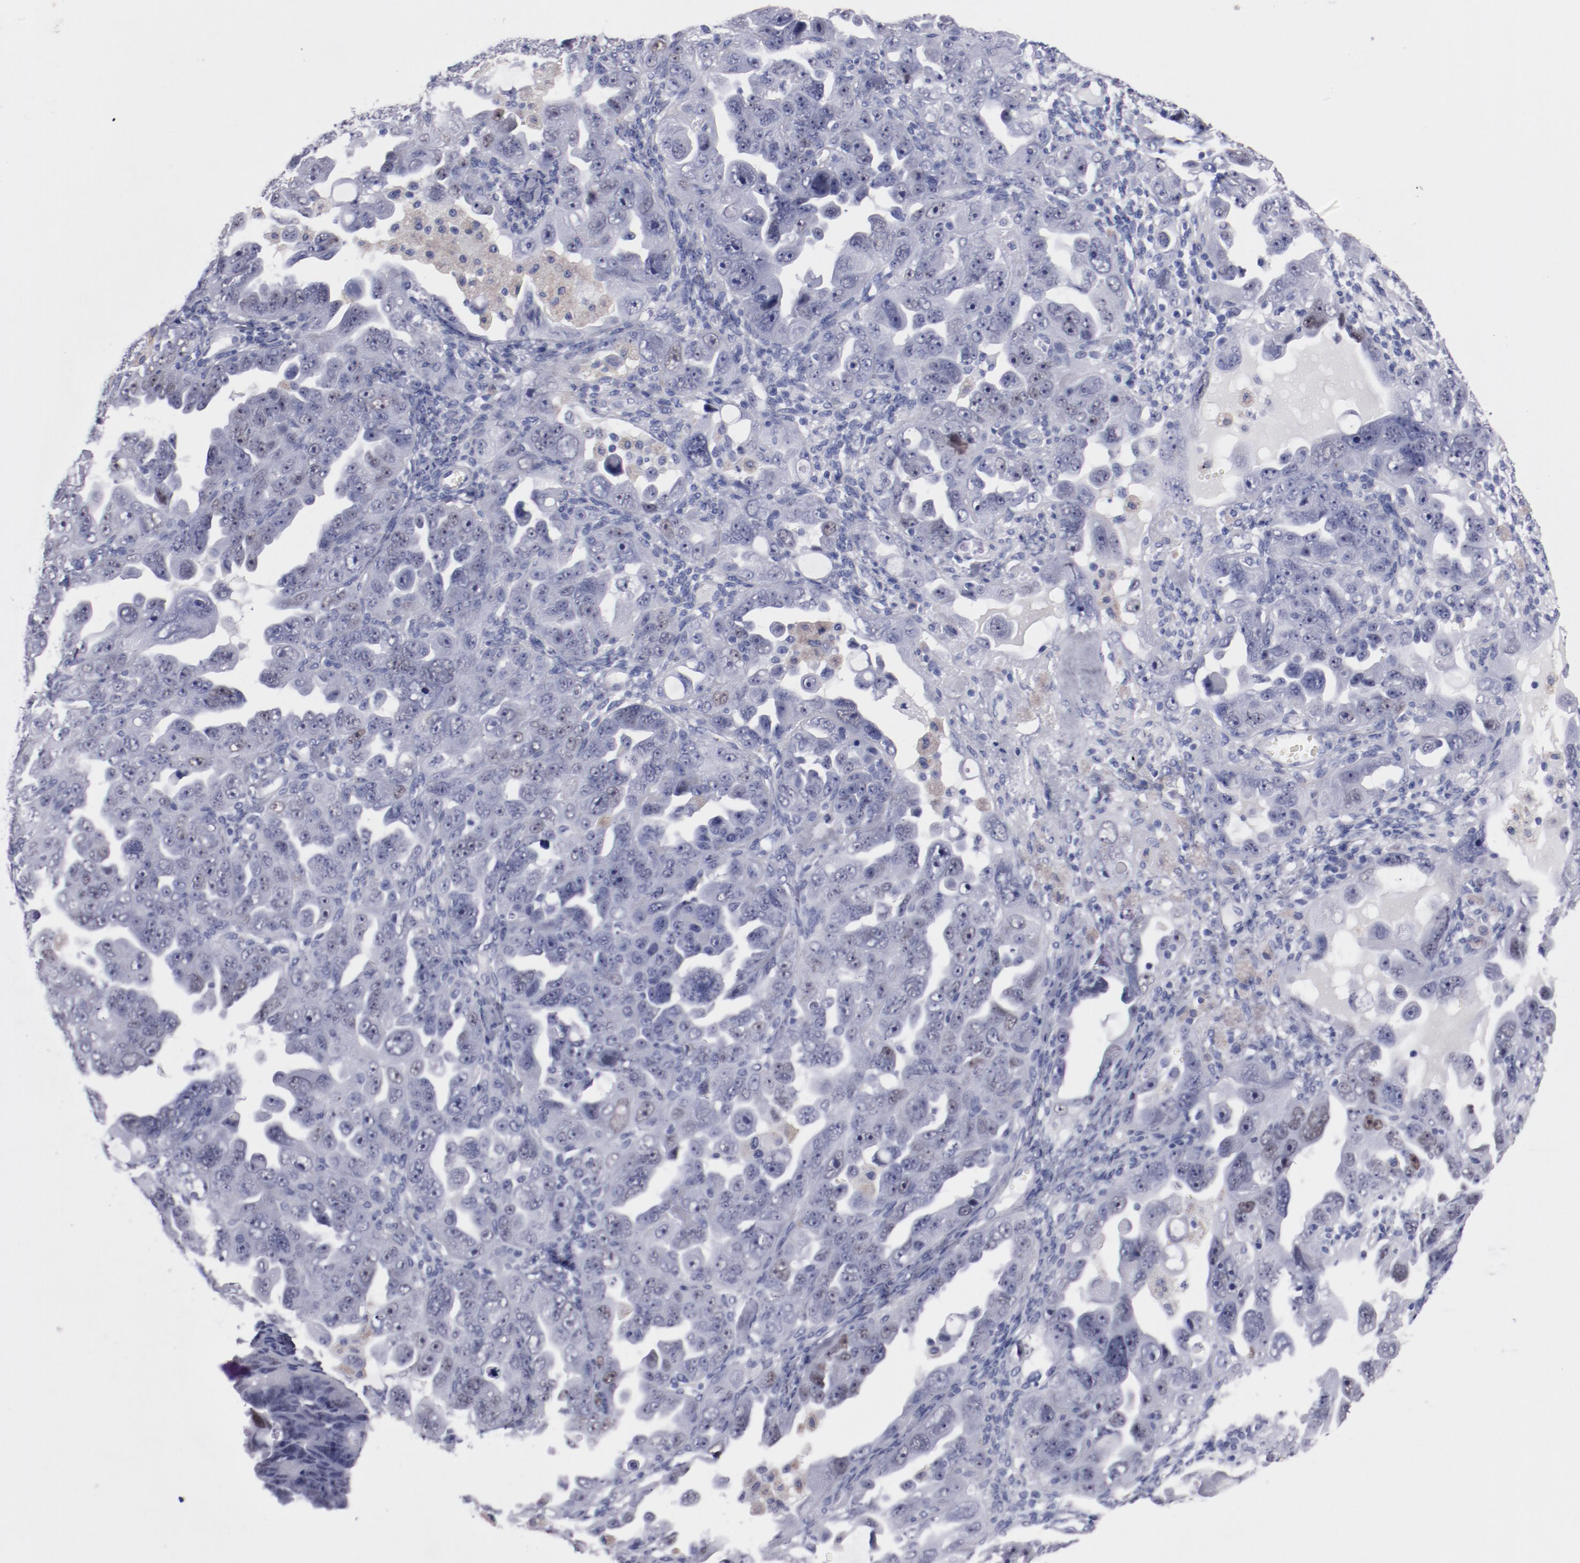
{"staining": {"intensity": "weak", "quantity": "<25%", "location": "nuclear"}, "tissue": "ovarian cancer", "cell_type": "Tumor cells", "image_type": "cancer", "snomed": [{"axis": "morphology", "description": "Cystadenocarcinoma, serous, NOS"}, {"axis": "topography", "description": "Ovary"}], "caption": "Immunohistochemistry image of neoplastic tissue: human ovarian cancer (serous cystadenocarcinoma) stained with DAB (3,3'-diaminobenzidine) demonstrates no significant protein positivity in tumor cells.", "gene": "HNF1B", "patient": {"sex": "female", "age": 66}}